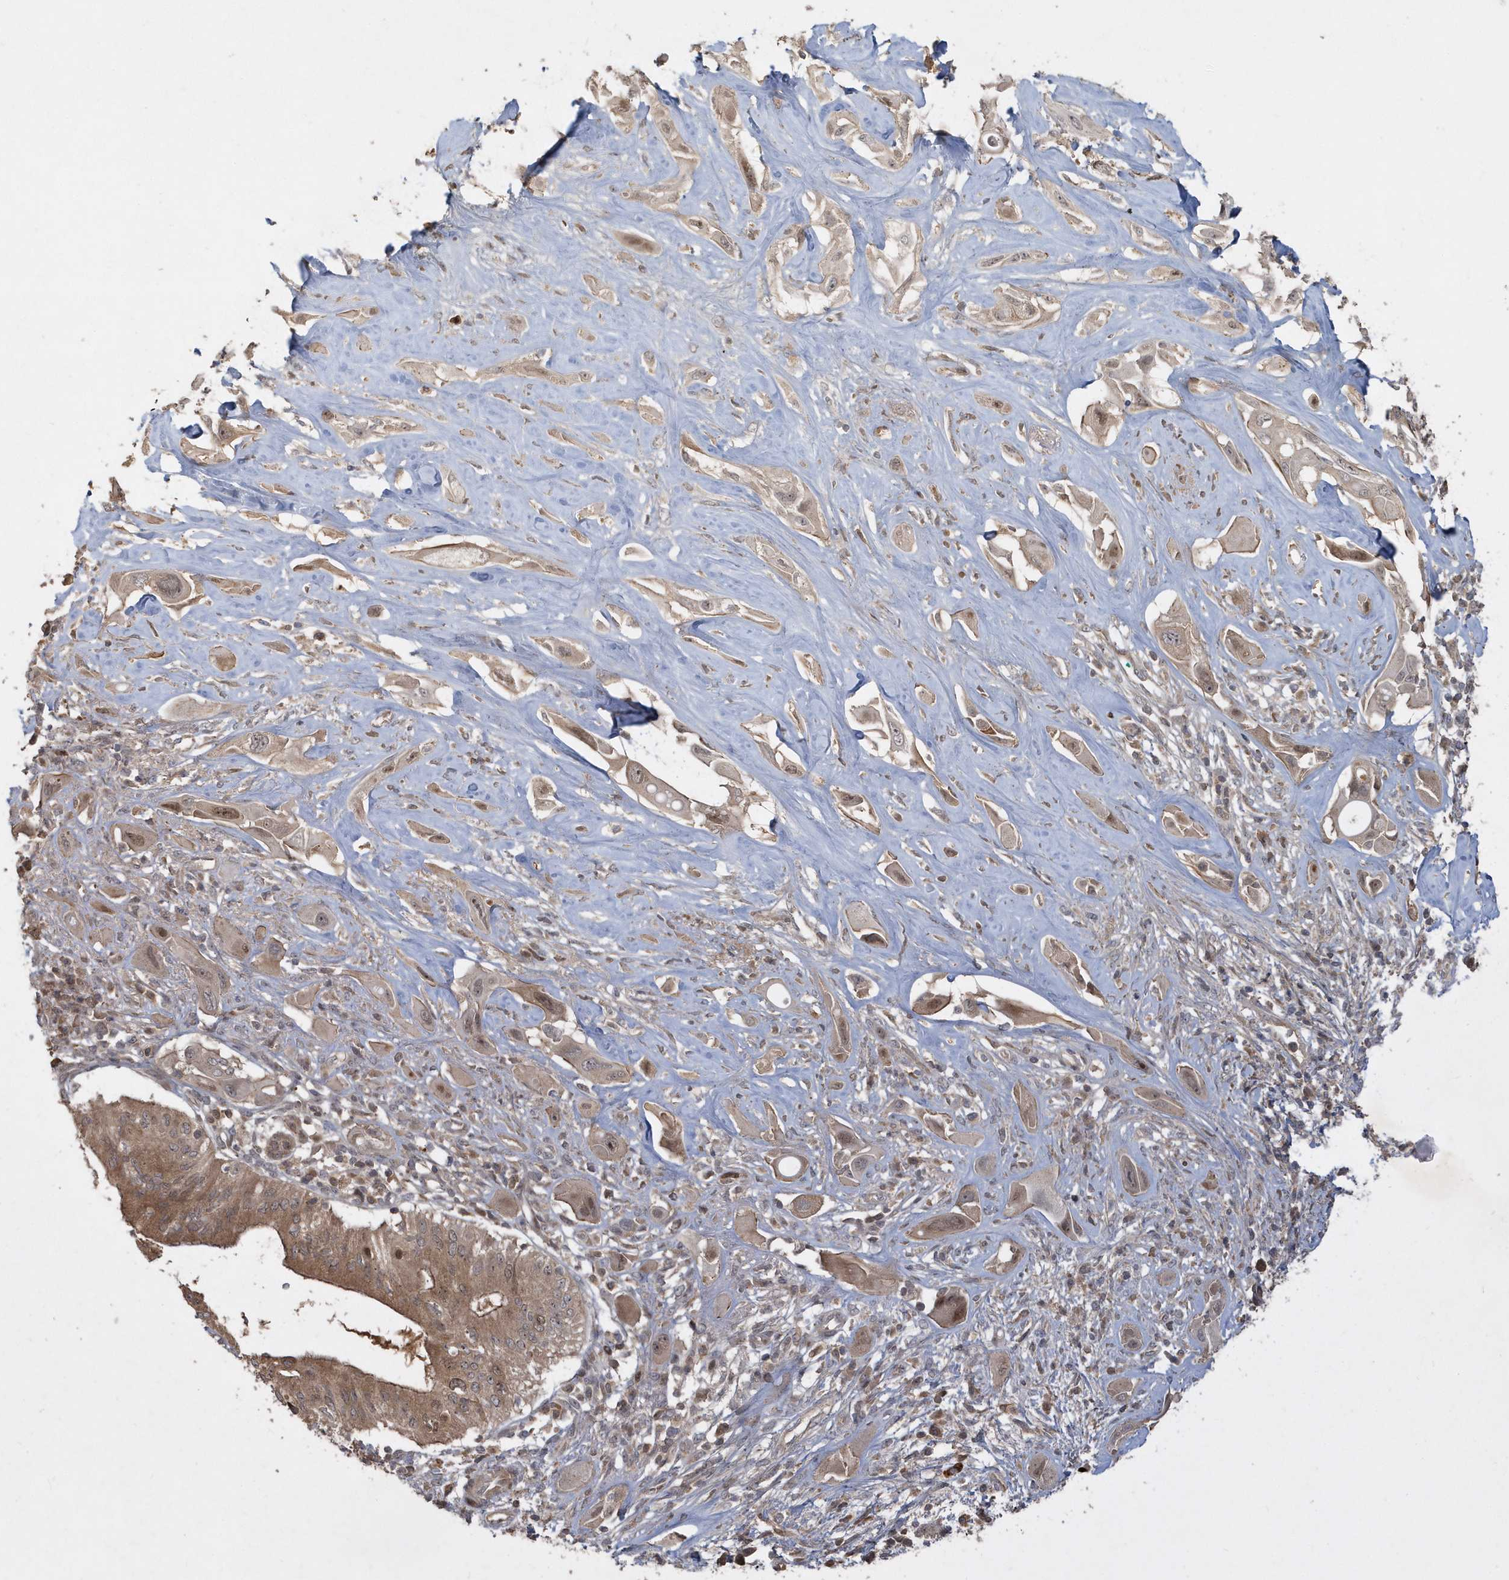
{"staining": {"intensity": "moderate", "quantity": ">75%", "location": "cytoplasmic/membranous"}, "tissue": "pancreatic cancer", "cell_type": "Tumor cells", "image_type": "cancer", "snomed": [{"axis": "morphology", "description": "Adenocarcinoma, NOS"}, {"axis": "topography", "description": "Pancreas"}], "caption": "Adenocarcinoma (pancreatic) stained with a brown dye displays moderate cytoplasmic/membranous positive staining in approximately >75% of tumor cells.", "gene": "TRAIP", "patient": {"sex": "male", "age": 68}}